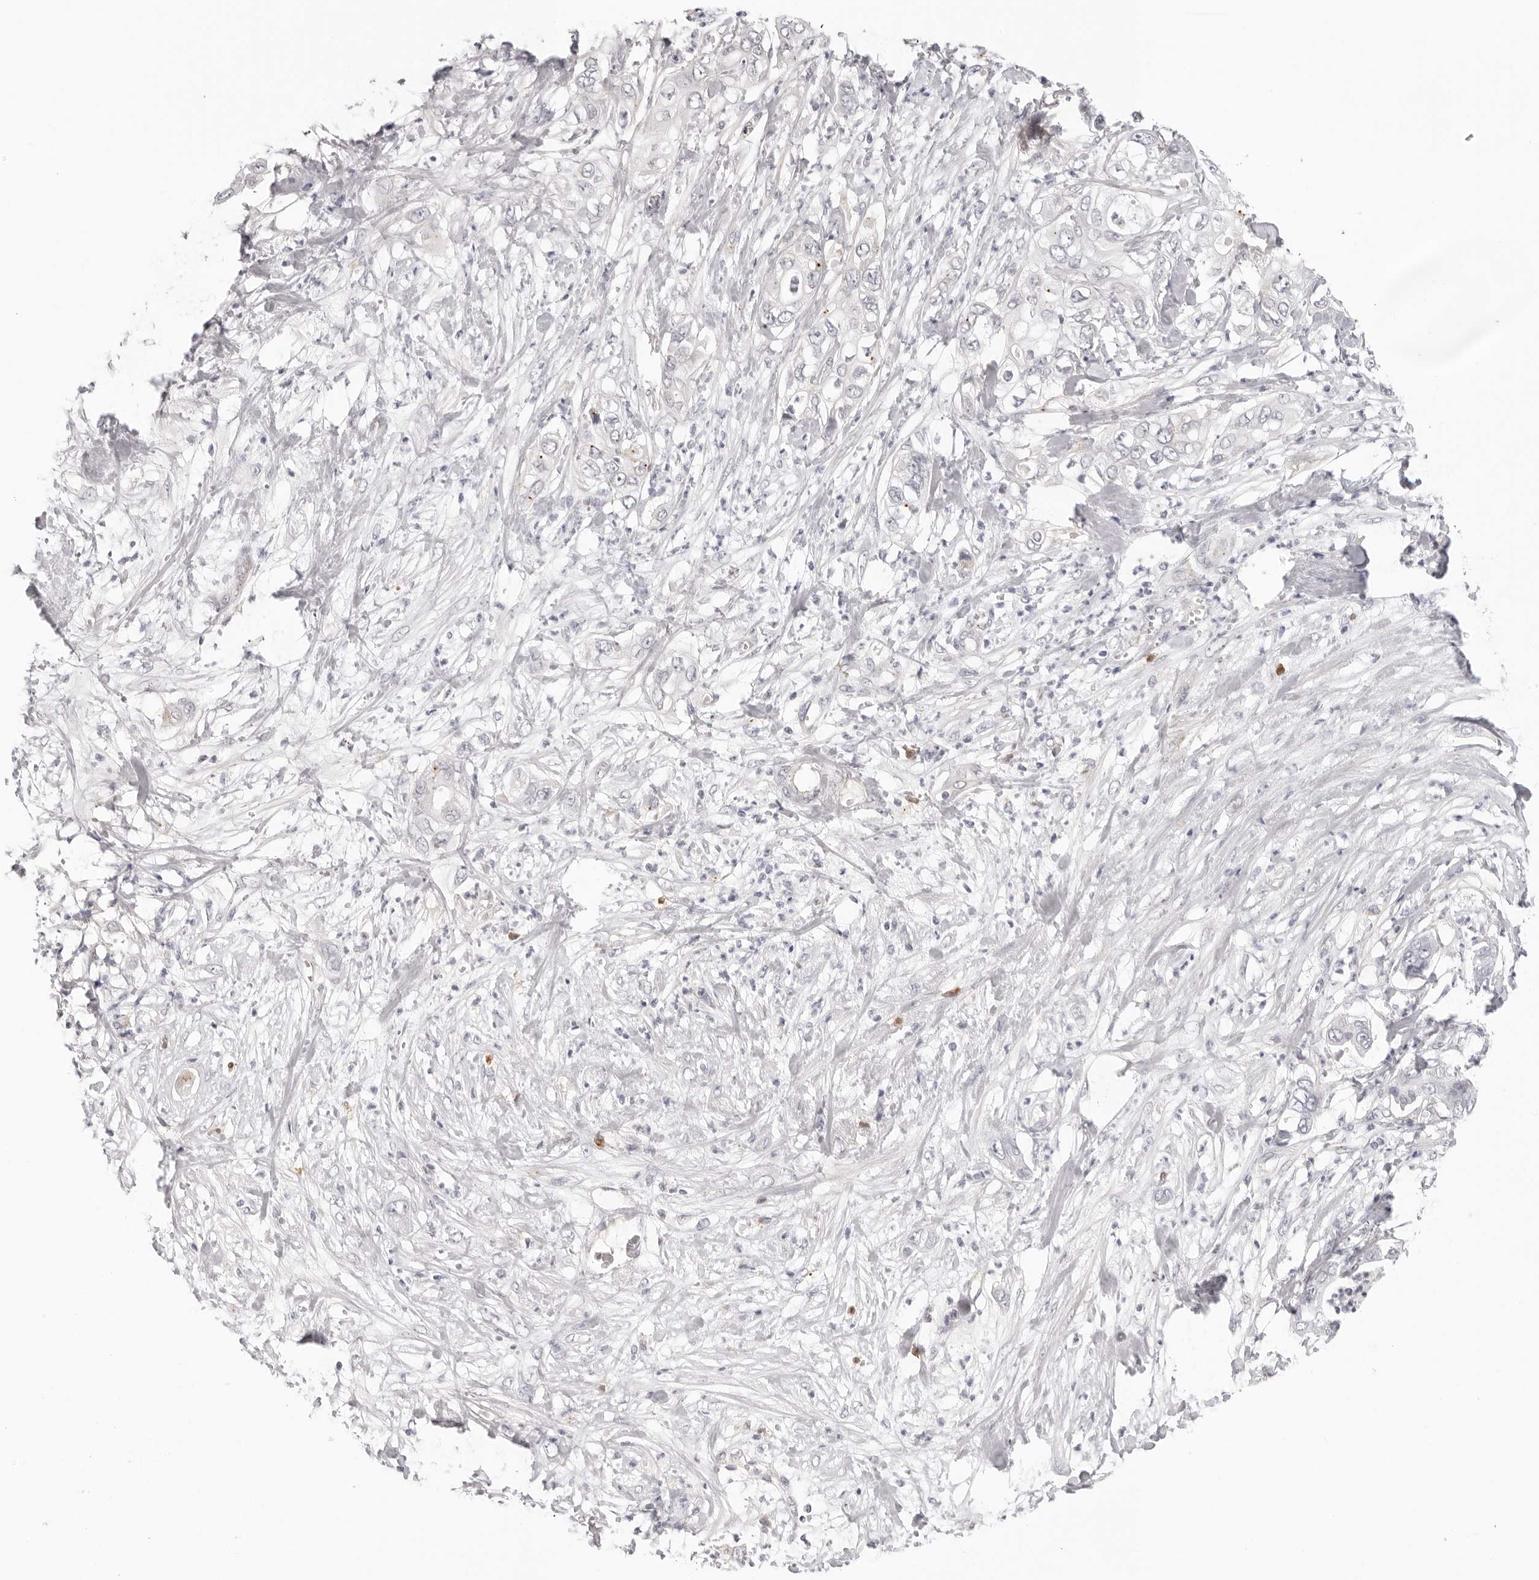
{"staining": {"intensity": "negative", "quantity": "none", "location": "none"}, "tissue": "pancreatic cancer", "cell_type": "Tumor cells", "image_type": "cancer", "snomed": [{"axis": "morphology", "description": "Adenocarcinoma, NOS"}, {"axis": "topography", "description": "Pancreas"}], "caption": "The immunohistochemistry photomicrograph has no significant staining in tumor cells of adenocarcinoma (pancreatic) tissue.", "gene": "STRADB", "patient": {"sex": "female", "age": 78}}